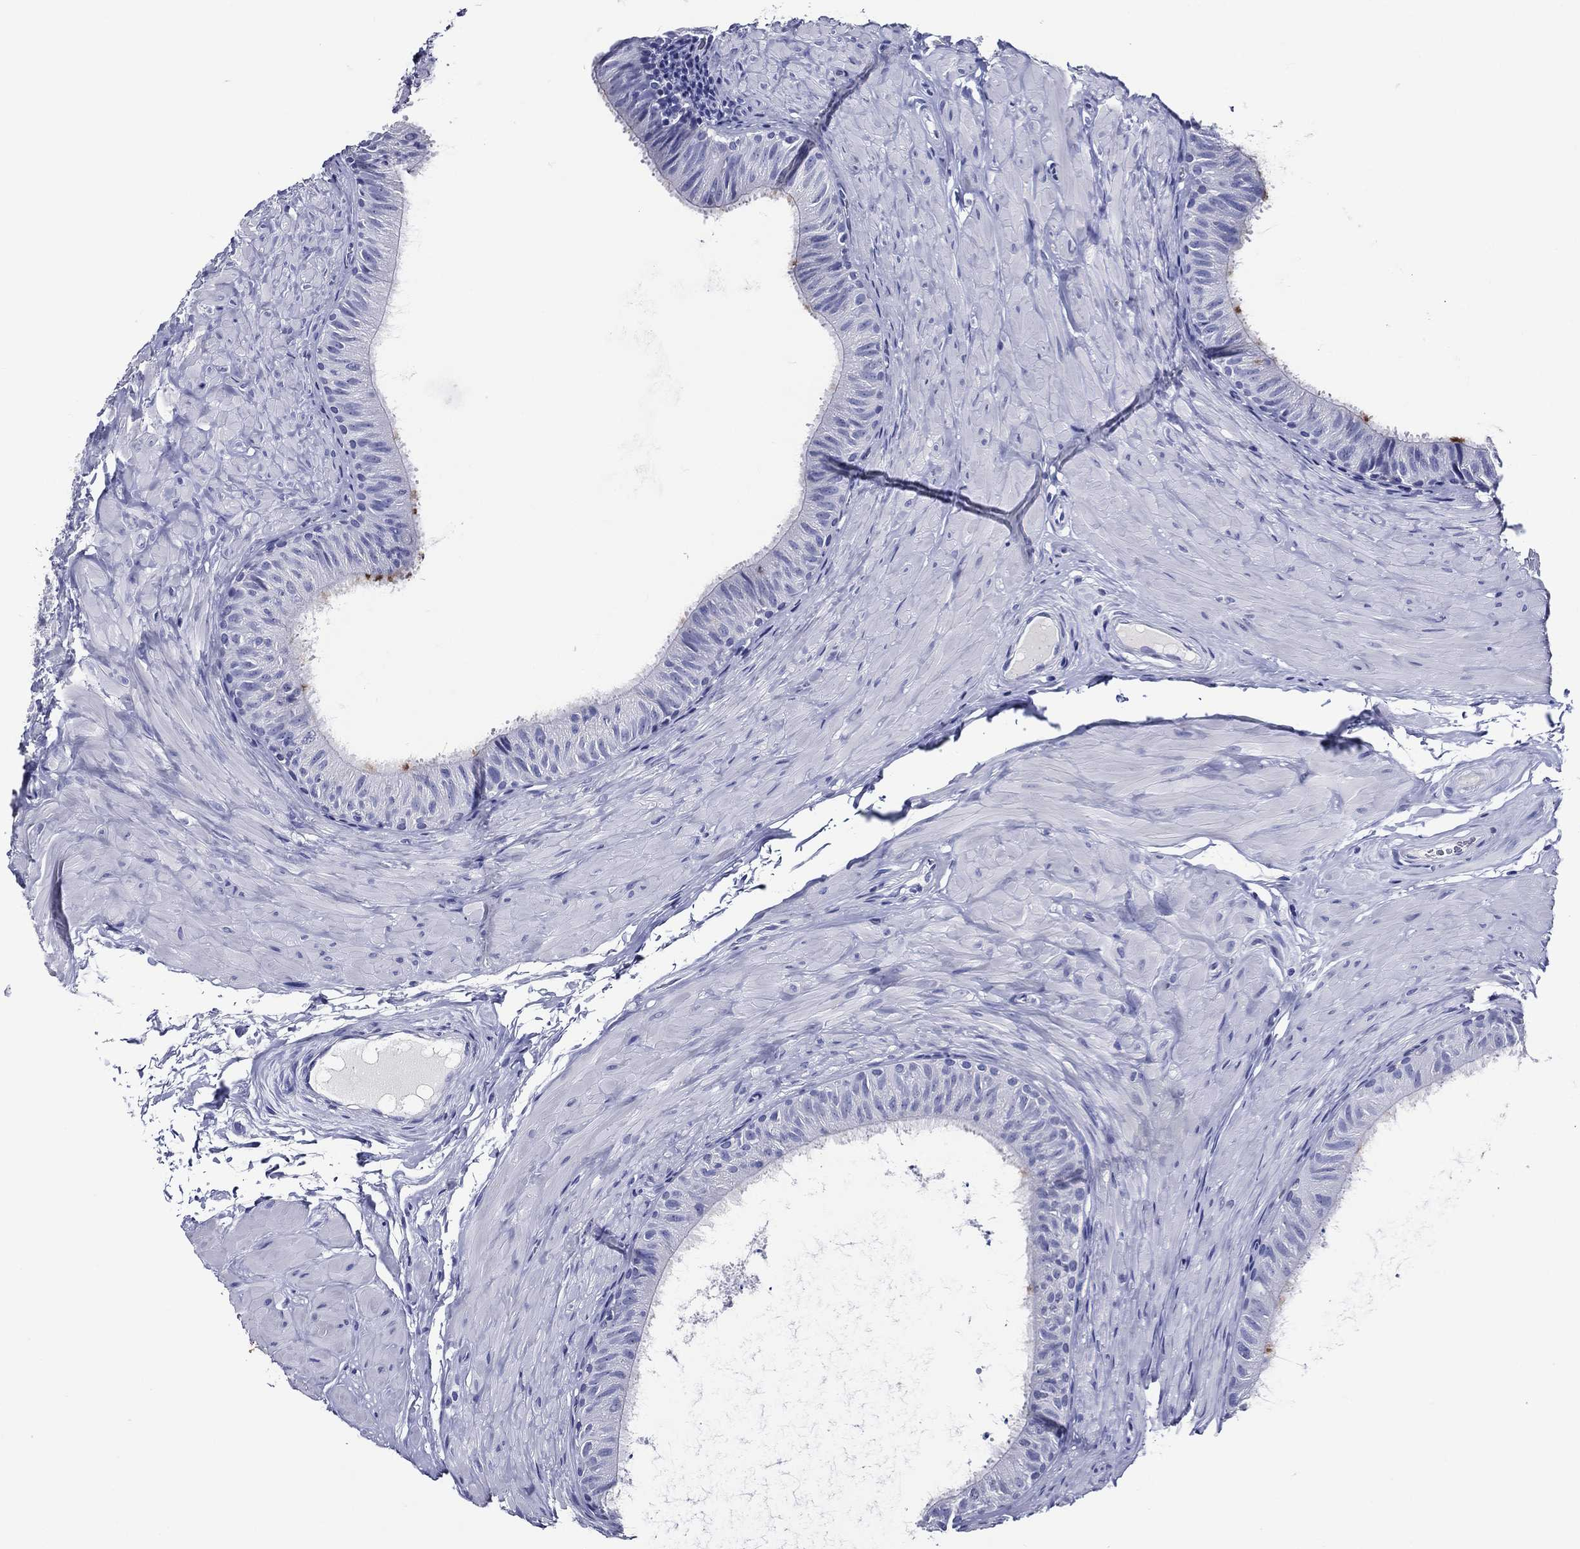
{"staining": {"intensity": "strong", "quantity": "<25%", "location": "cytoplasmic/membranous"}, "tissue": "epididymis", "cell_type": "Glandular cells", "image_type": "normal", "snomed": [{"axis": "morphology", "description": "Normal tissue, NOS"}, {"axis": "topography", "description": "Epididymis"}], "caption": "The photomicrograph reveals immunohistochemical staining of benign epididymis. There is strong cytoplasmic/membranous expression is identified in about <25% of glandular cells.", "gene": "ACE2", "patient": {"sex": "male", "age": 34}}